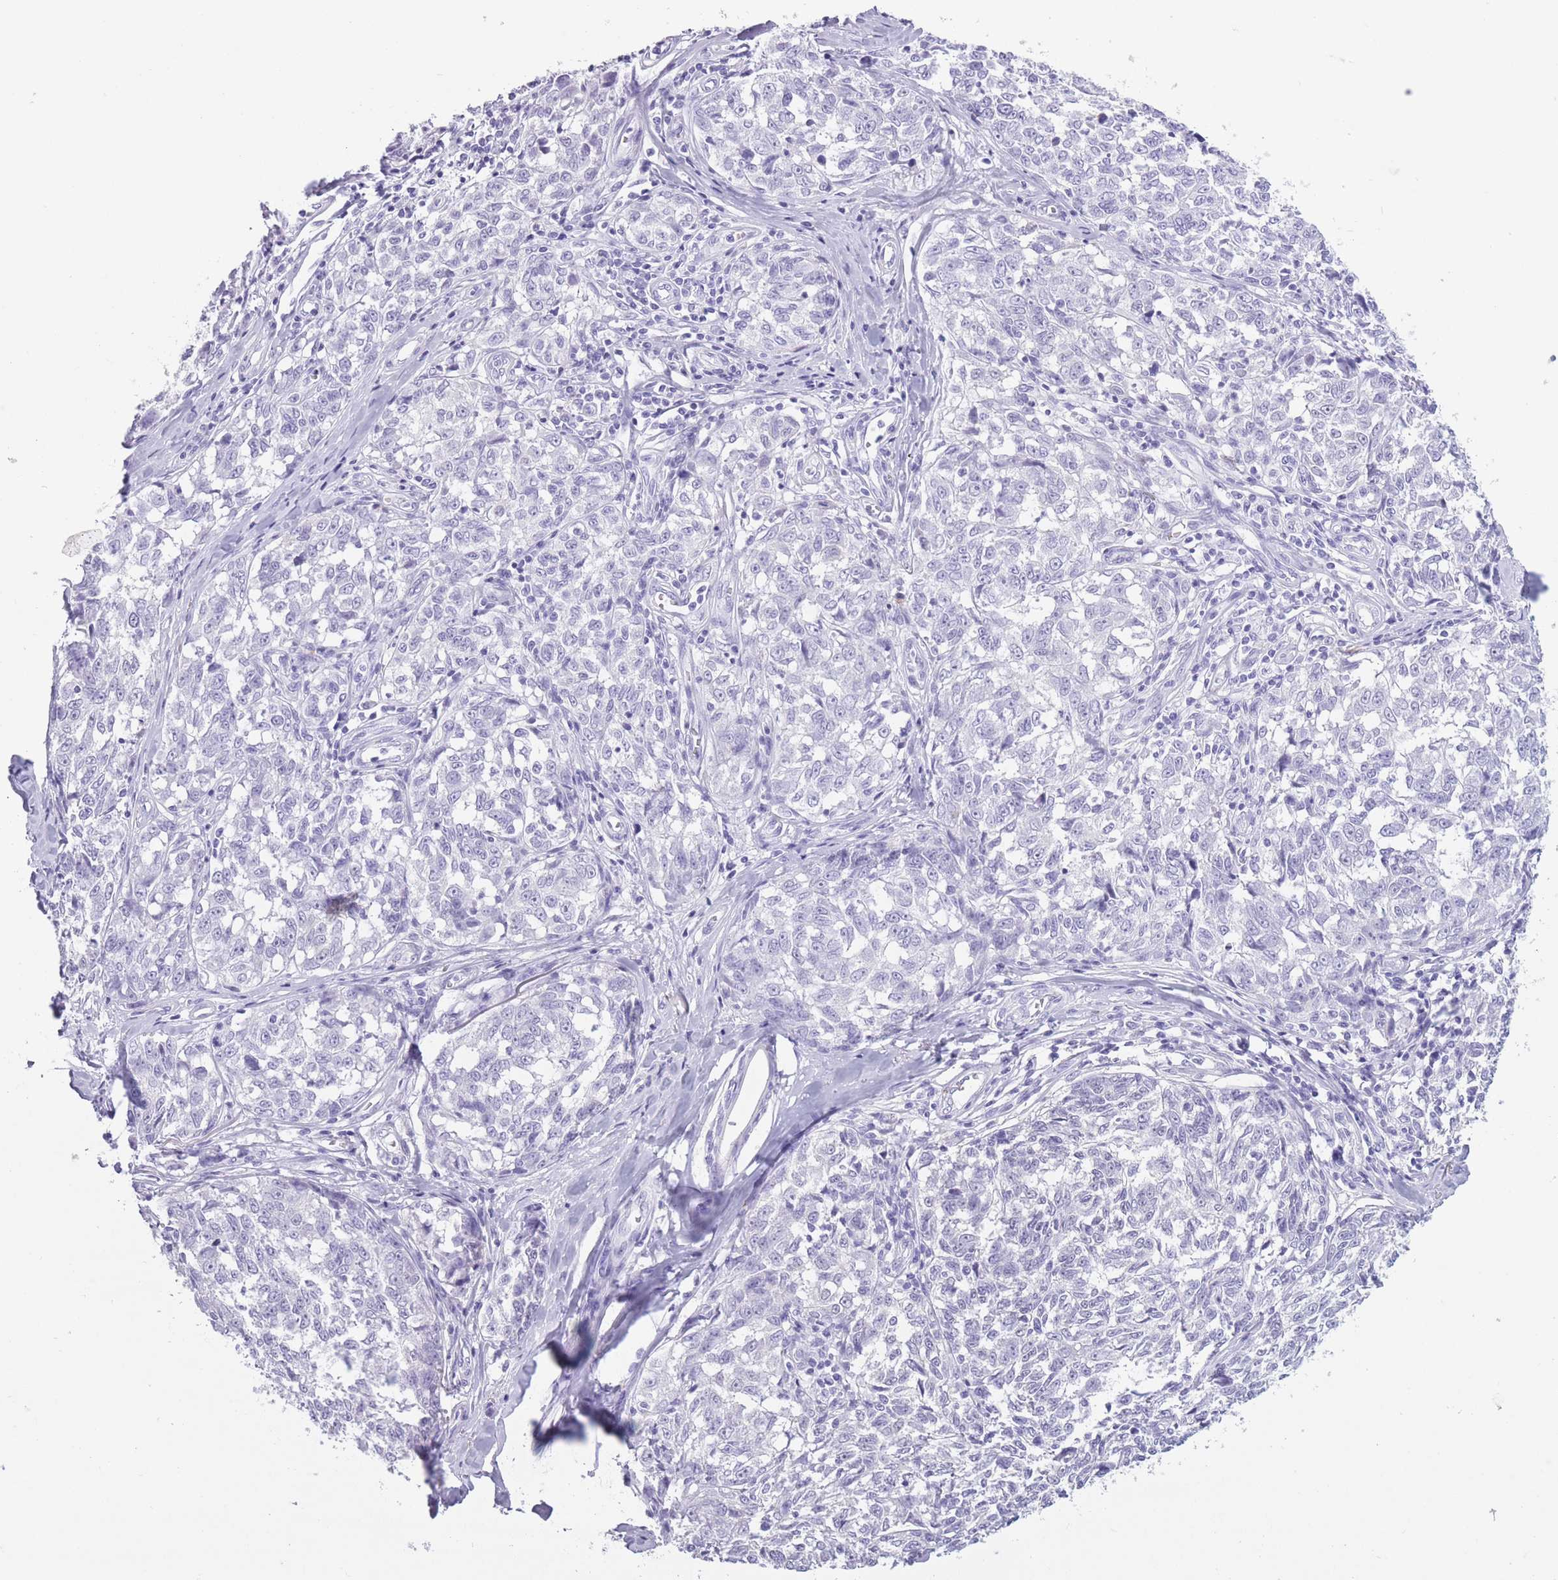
{"staining": {"intensity": "negative", "quantity": "none", "location": "none"}, "tissue": "melanoma", "cell_type": "Tumor cells", "image_type": "cancer", "snomed": [{"axis": "morphology", "description": "Normal tissue, NOS"}, {"axis": "morphology", "description": "Malignant melanoma, NOS"}, {"axis": "topography", "description": "Skin"}], "caption": "This is an IHC micrograph of melanoma. There is no positivity in tumor cells.", "gene": "OR7C1", "patient": {"sex": "female", "age": 64}}